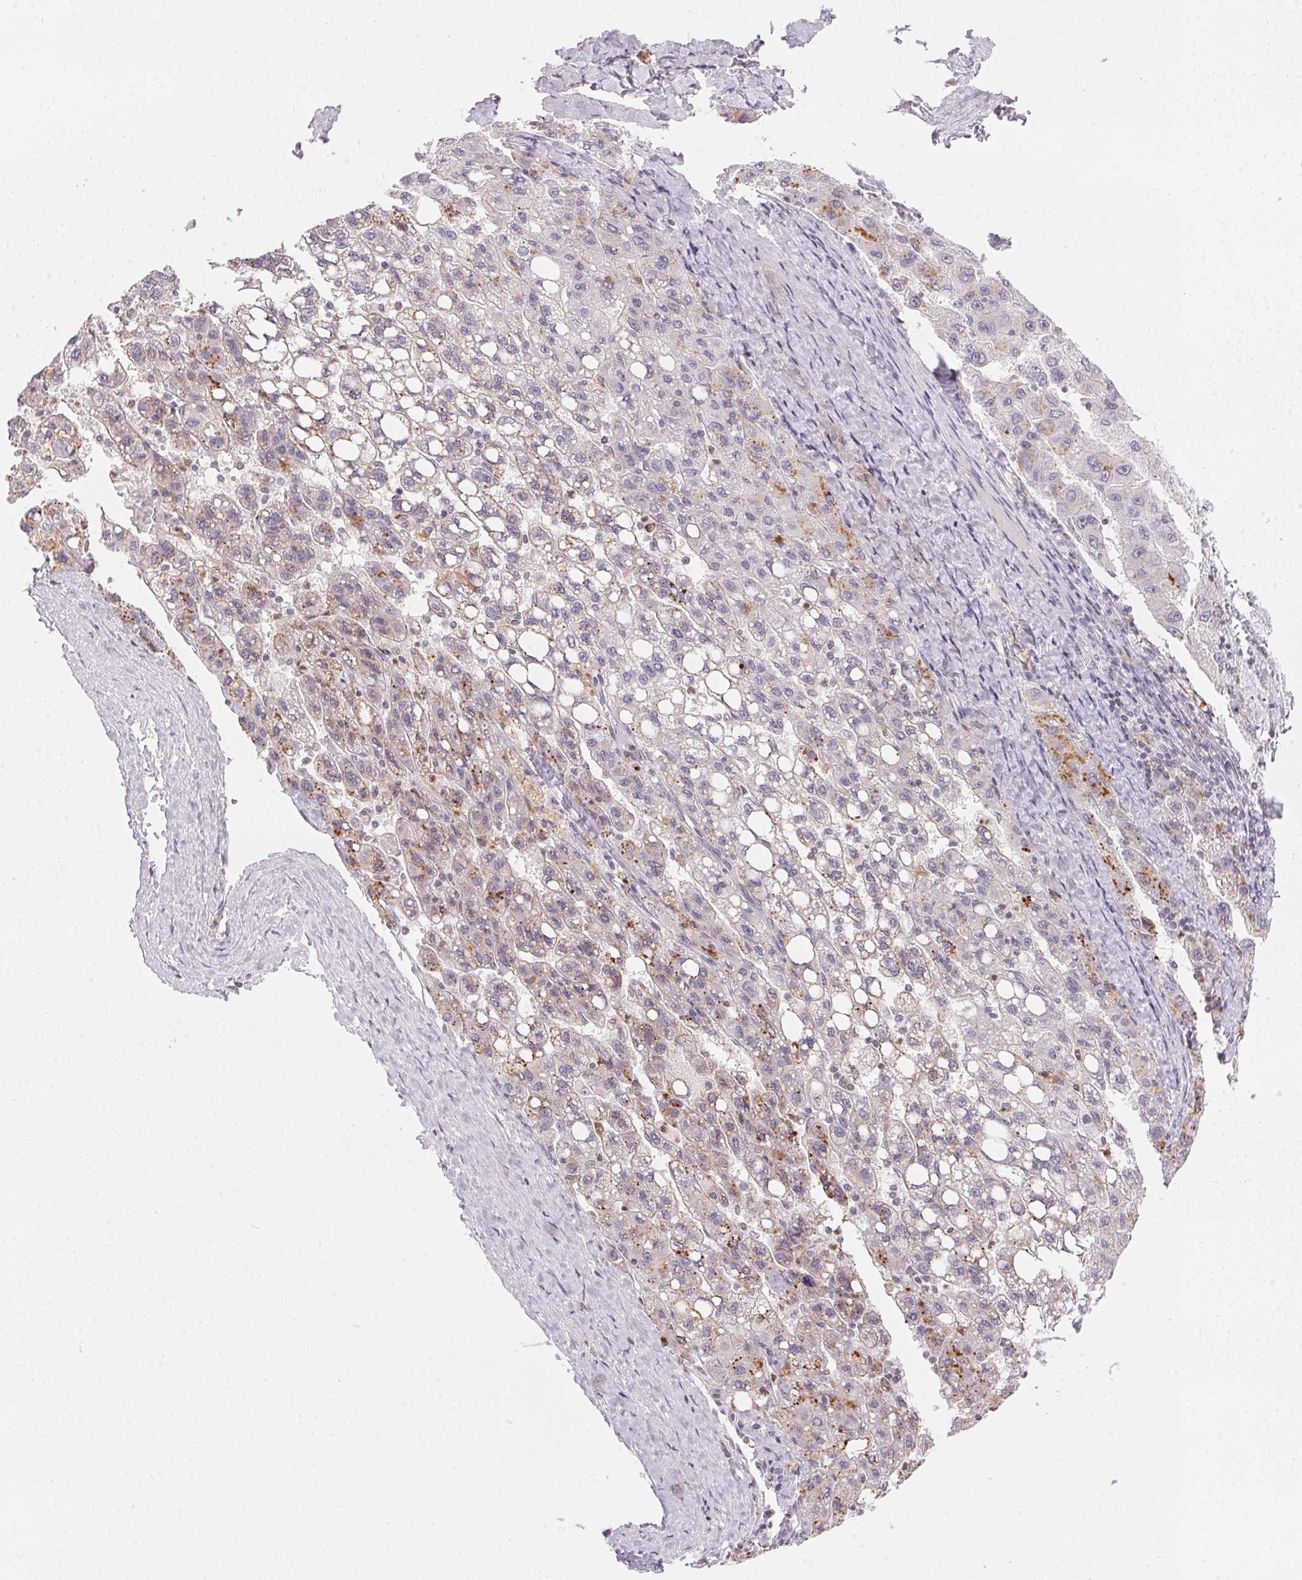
{"staining": {"intensity": "weak", "quantity": "25%-75%", "location": "cytoplasmic/membranous"}, "tissue": "liver cancer", "cell_type": "Tumor cells", "image_type": "cancer", "snomed": [{"axis": "morphology", "description": "Carcinoma, Hepatocellular, NOS"}, {"axis": "topography", "description": "Liver"}], "caption": "About 25%-75% of tumor cells in human liver hepatocellular carcinoma display weak cytoplasmic/membranous protein positivity as visualized by brown immunohistochemical staining.", "gene": "NFE2L1", "patient": {"sex": "female", "age": 82}}